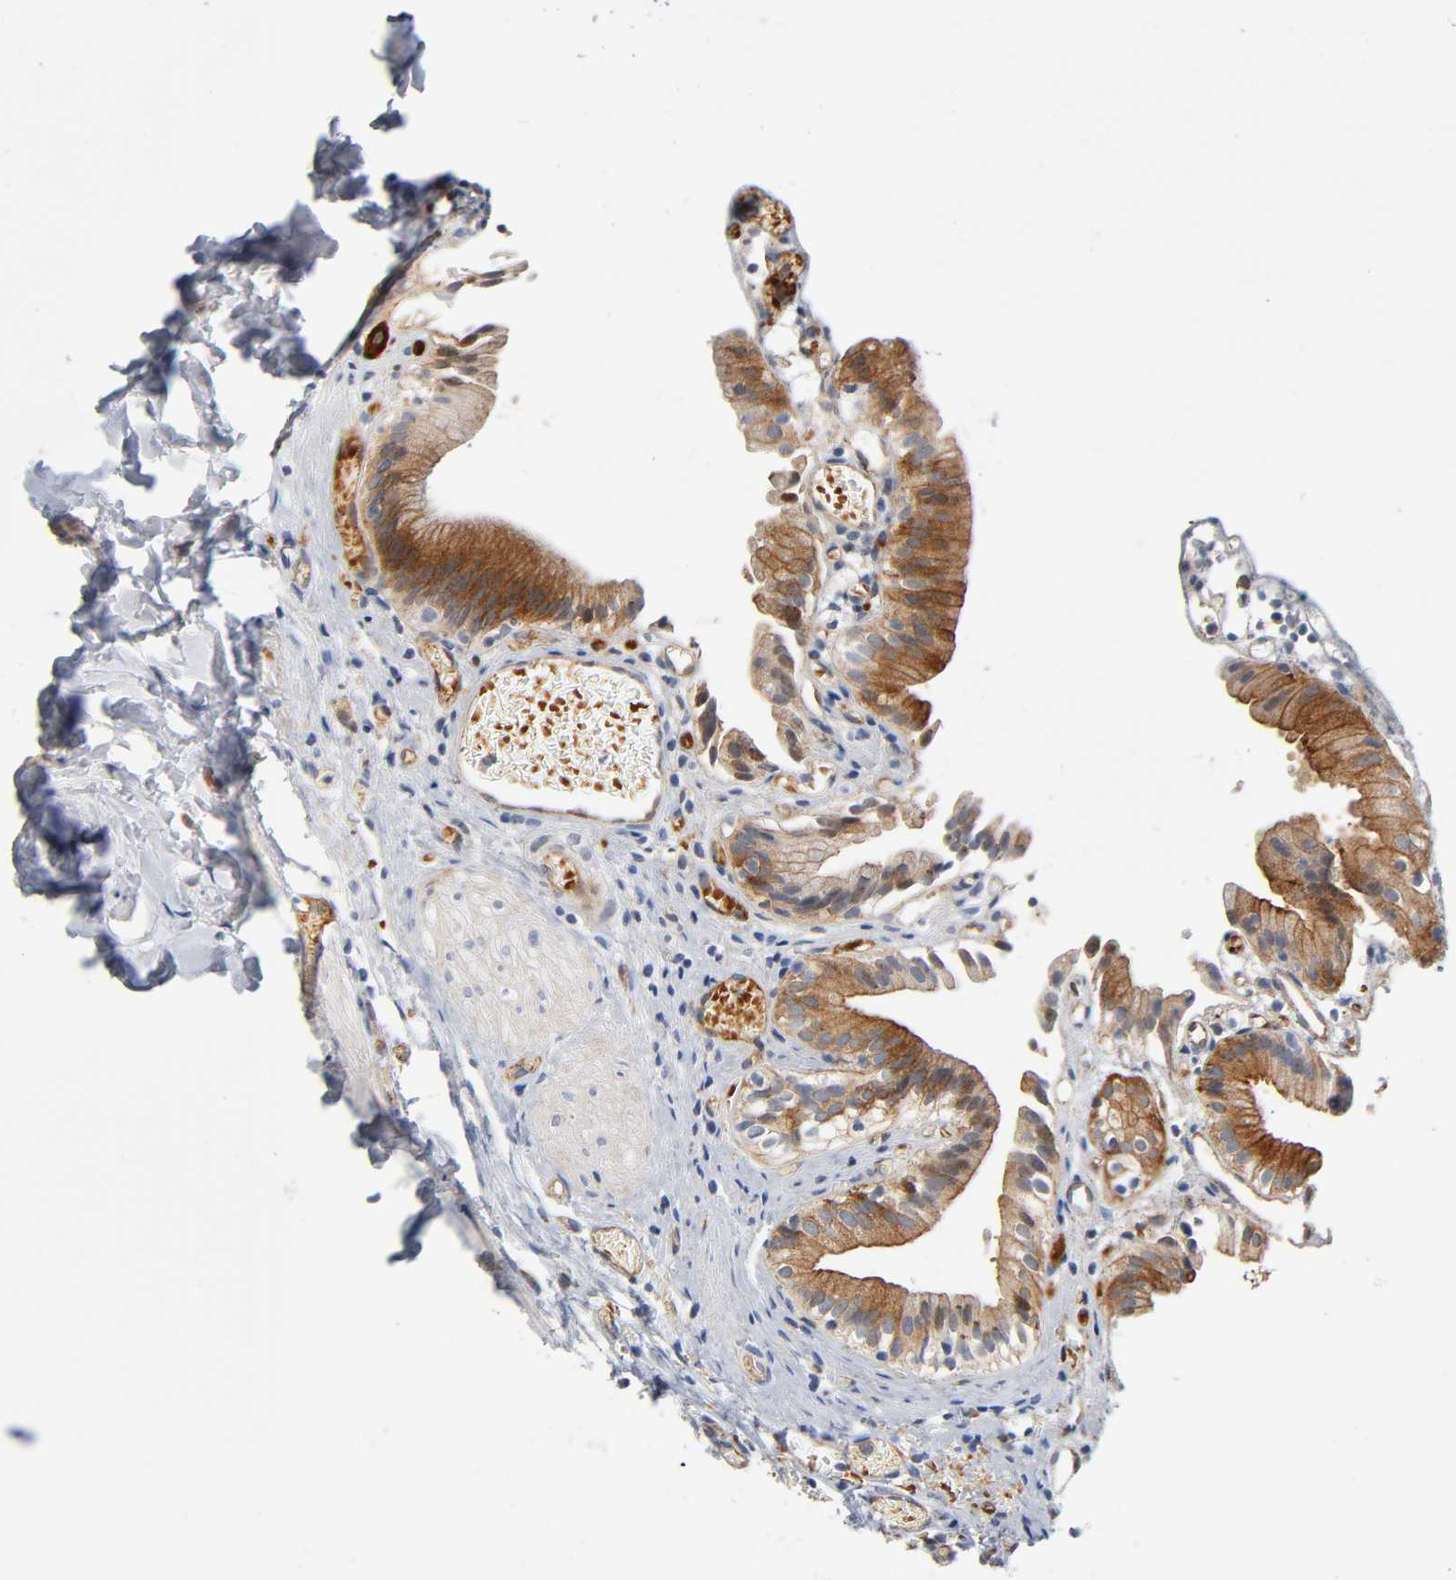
{"staining": {"intensity": "moderate", "quantity": ">75%", "location": "cytoplasmic/membranous"}, "tissue": "gallbladder", "cell_type": "Glandular cells", "image_type": "normal", "snomed": [{"axis": "morphology", "description": "Normal tissue, NOS"}, {"axis": "topography", "description": "Gallbladder"}], "caption": "High-magnification brightfield microscopy of benign gallbladder stained with DAB (3,3'-diaminobenzidine) (brown) and counterstained with hematoxylin (blue). glandular cells exhibit moderate cytoplasmic/membranous positivity is identified in approximately>75% of cells.", "gene": "CD2AP", "patient": {"sex": "male", "age": 65}}